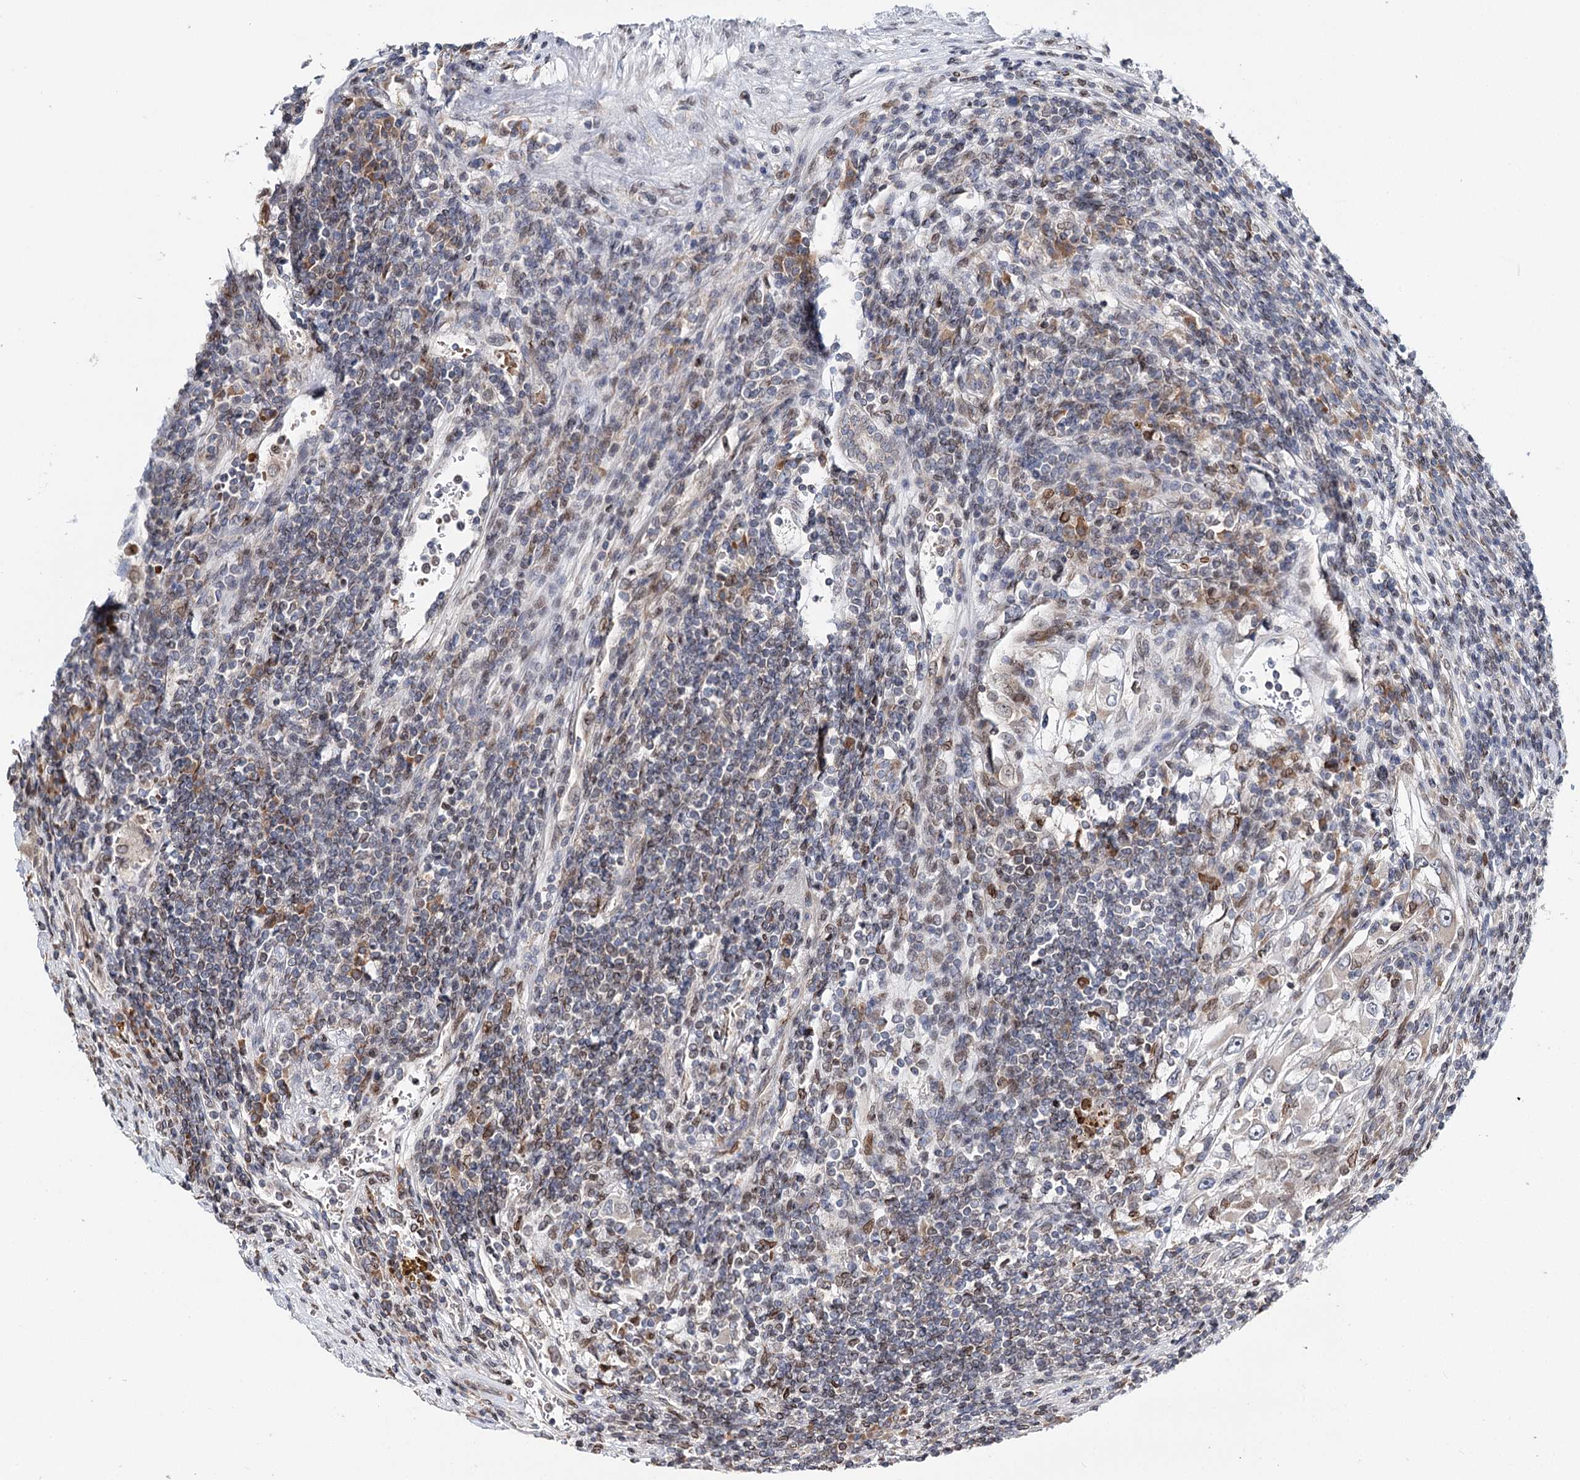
{"staining": {"intensity": "weak", "quantity": "25%-75%", "location": "cytoplasmic/membranous"}, "tissue": "renal cancer", "cell_type": "Tumor cells", "image_type": "cancer", "snomed": [{"axis": "morphology", "description": "Adenocarcinoma, NOS"}, {"axis": "topography", "description": "Kidney"}], "caption": "Brown immunohistochemical staining in renal cancer (adenocarcinoma) shows weak cytoplasmic/membranous positivity in approximately 25%-75% of tumor cells. Immunohistochemistry stains the protein of interest in brown and the nuclei are stained blue.", "gene": "CFAP46", "patient": {"sex": "female", "age": 52}}